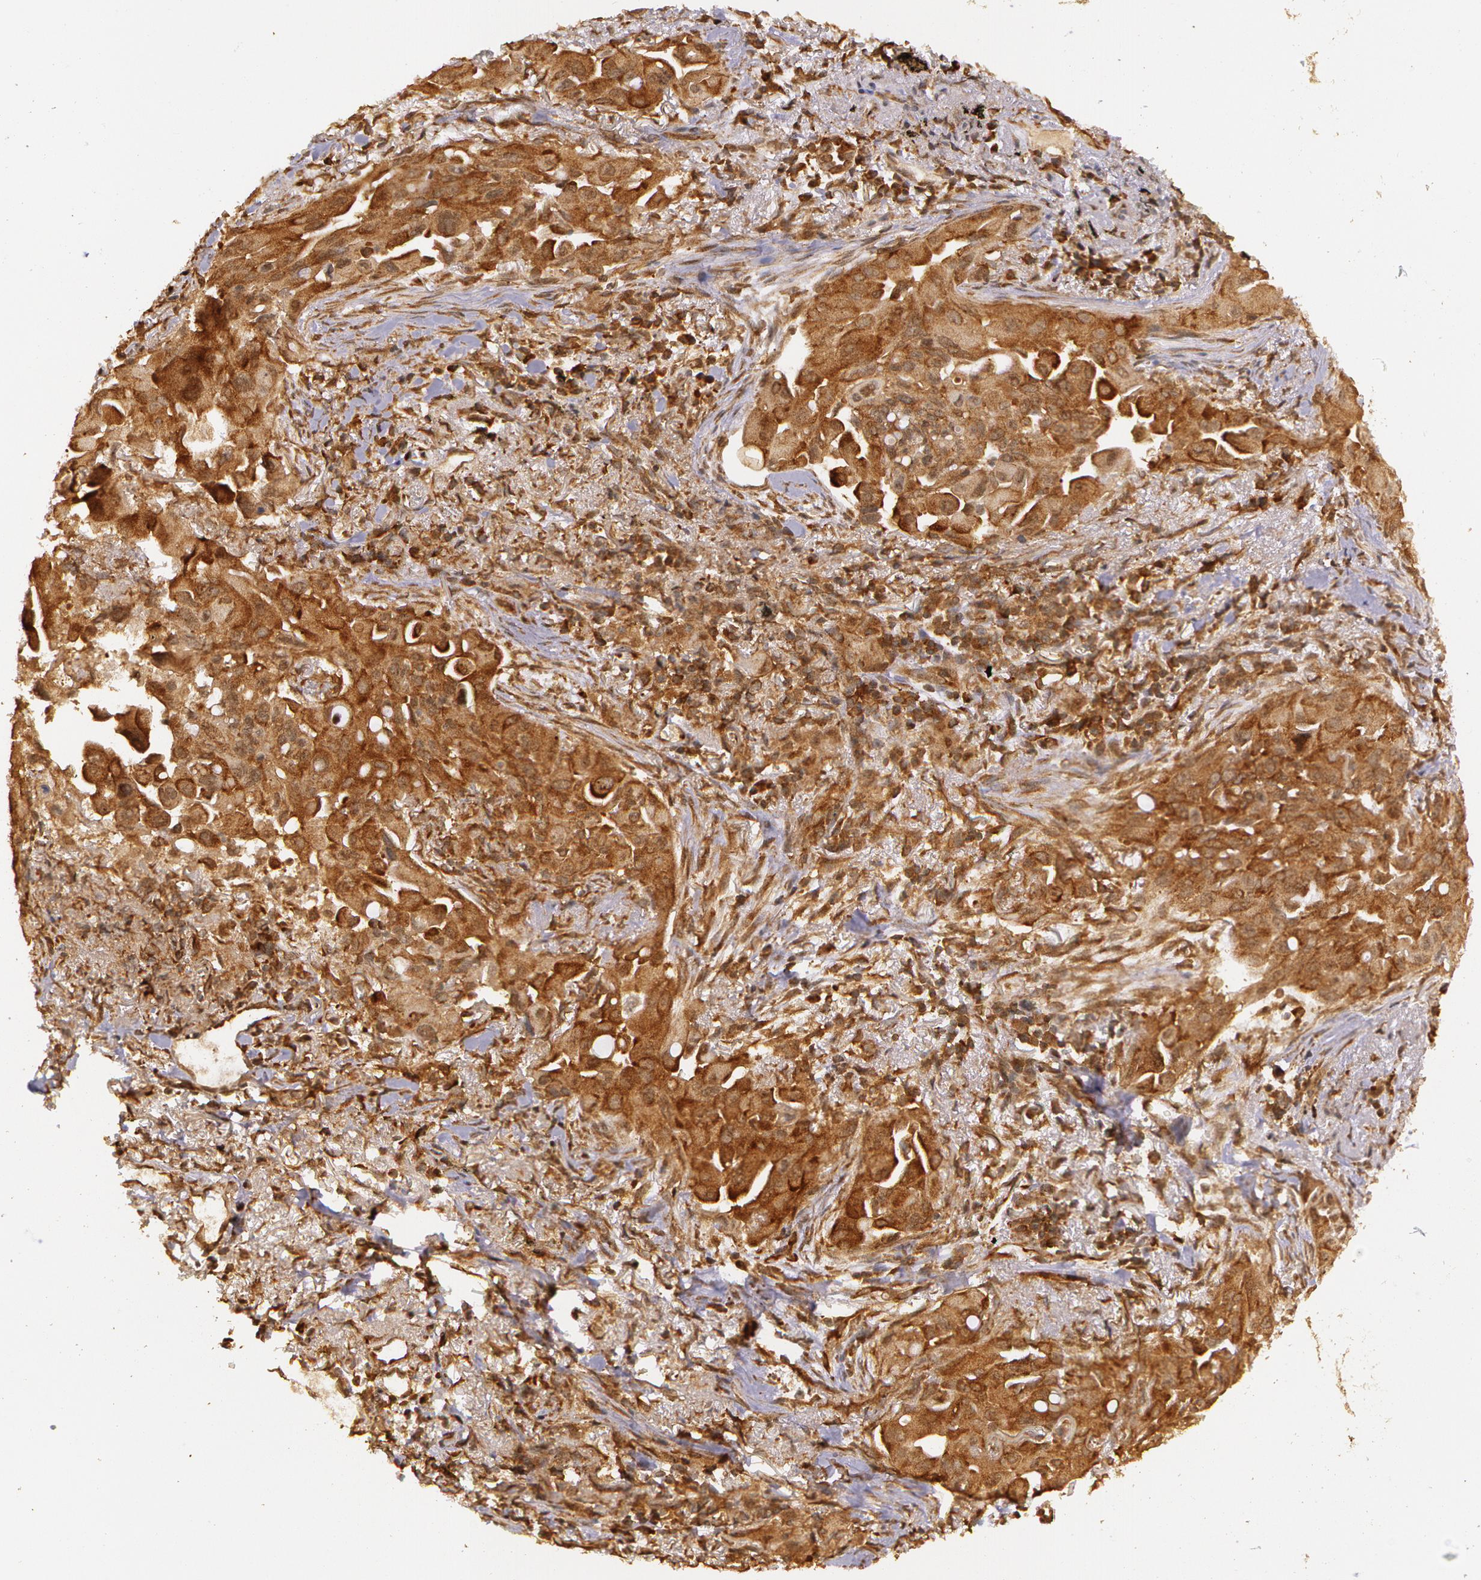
{"staining": {"intensity": "moderate", "quantity": ">75%", "location": "cytoplasmic/membranous"}, "tissue": "lung cancer", "cell_type": "Tumor cells", "image_type": "cancer", "snomed": [{"axis": "morphology", "description": "Adenocarcinoma, NOS"}, {"axis": "topography", "description": "Lung"}], "caption": "DAB immunohistochemical staining of lung cancer exhibits moderate cytoplasmic/membranous protein staining in about >75% of tumor cells. (brown staining indicates protein expression, while blue staining denotes nuclei).", "gene": "ASCC2", "patient": {"sex": "male", "age": 68}}